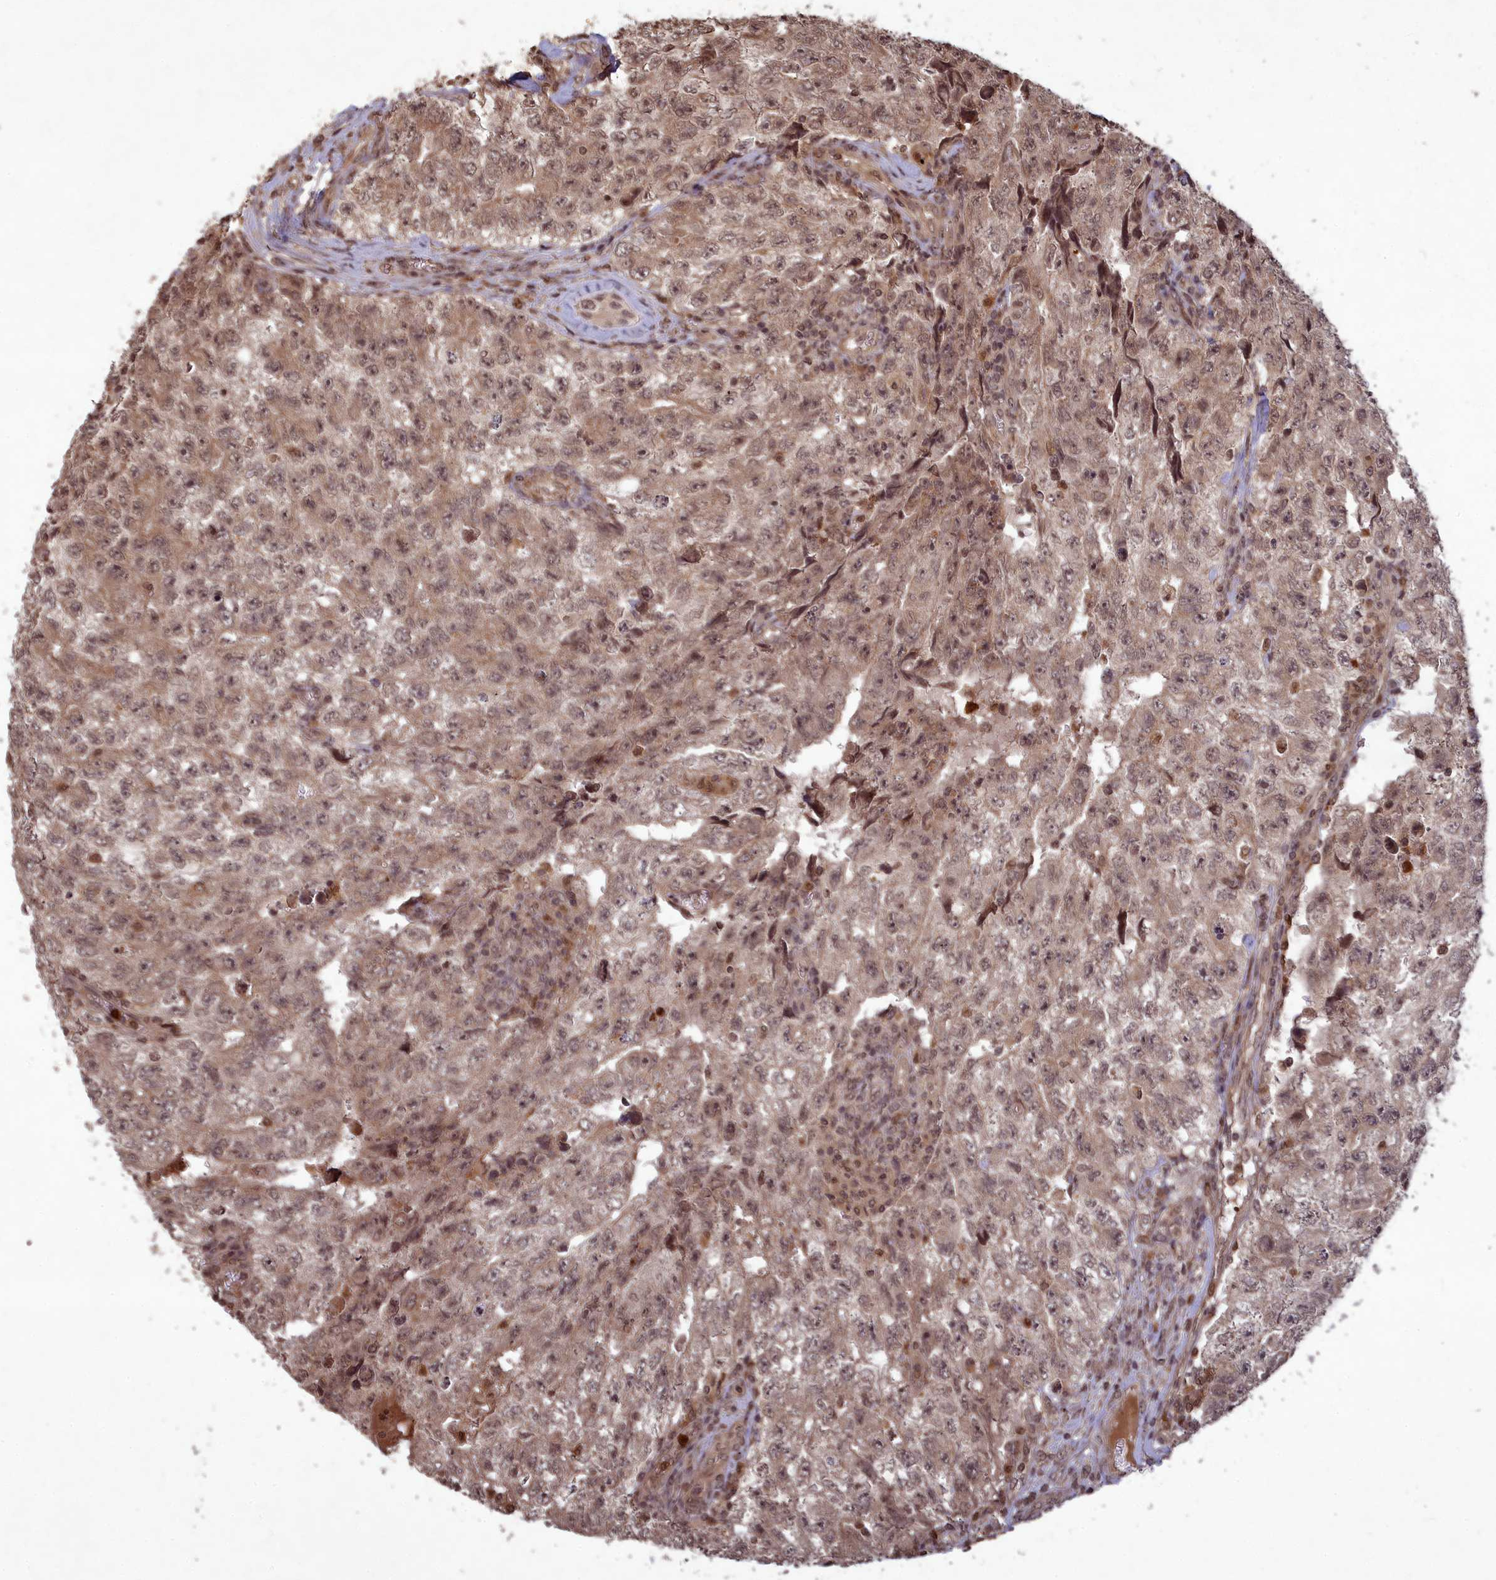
{"staining": {"intensity": "weak", "quantity": ">75%", "location": "cytoplasmic/membranous,nuclear"}, "tissue": "testis cancer", "cell_type": "Tumor cells", "image_type": "cancer", "snomed": [{"axis": "morphology", "description": "Carcinoma, Embryonal, NOS"}, {"axis": "topography", "description": "Testis"}], "caption": "An IHC histopathology image of neoplastic tissue is shown. Protein staining in brown shows weak cytoplasmic/membranous and nuclear positivity in embryonal carcinoma (testis) within tumor cells.", "gene": "SRMS", "patient": {"sex": "male", "age": 17}}